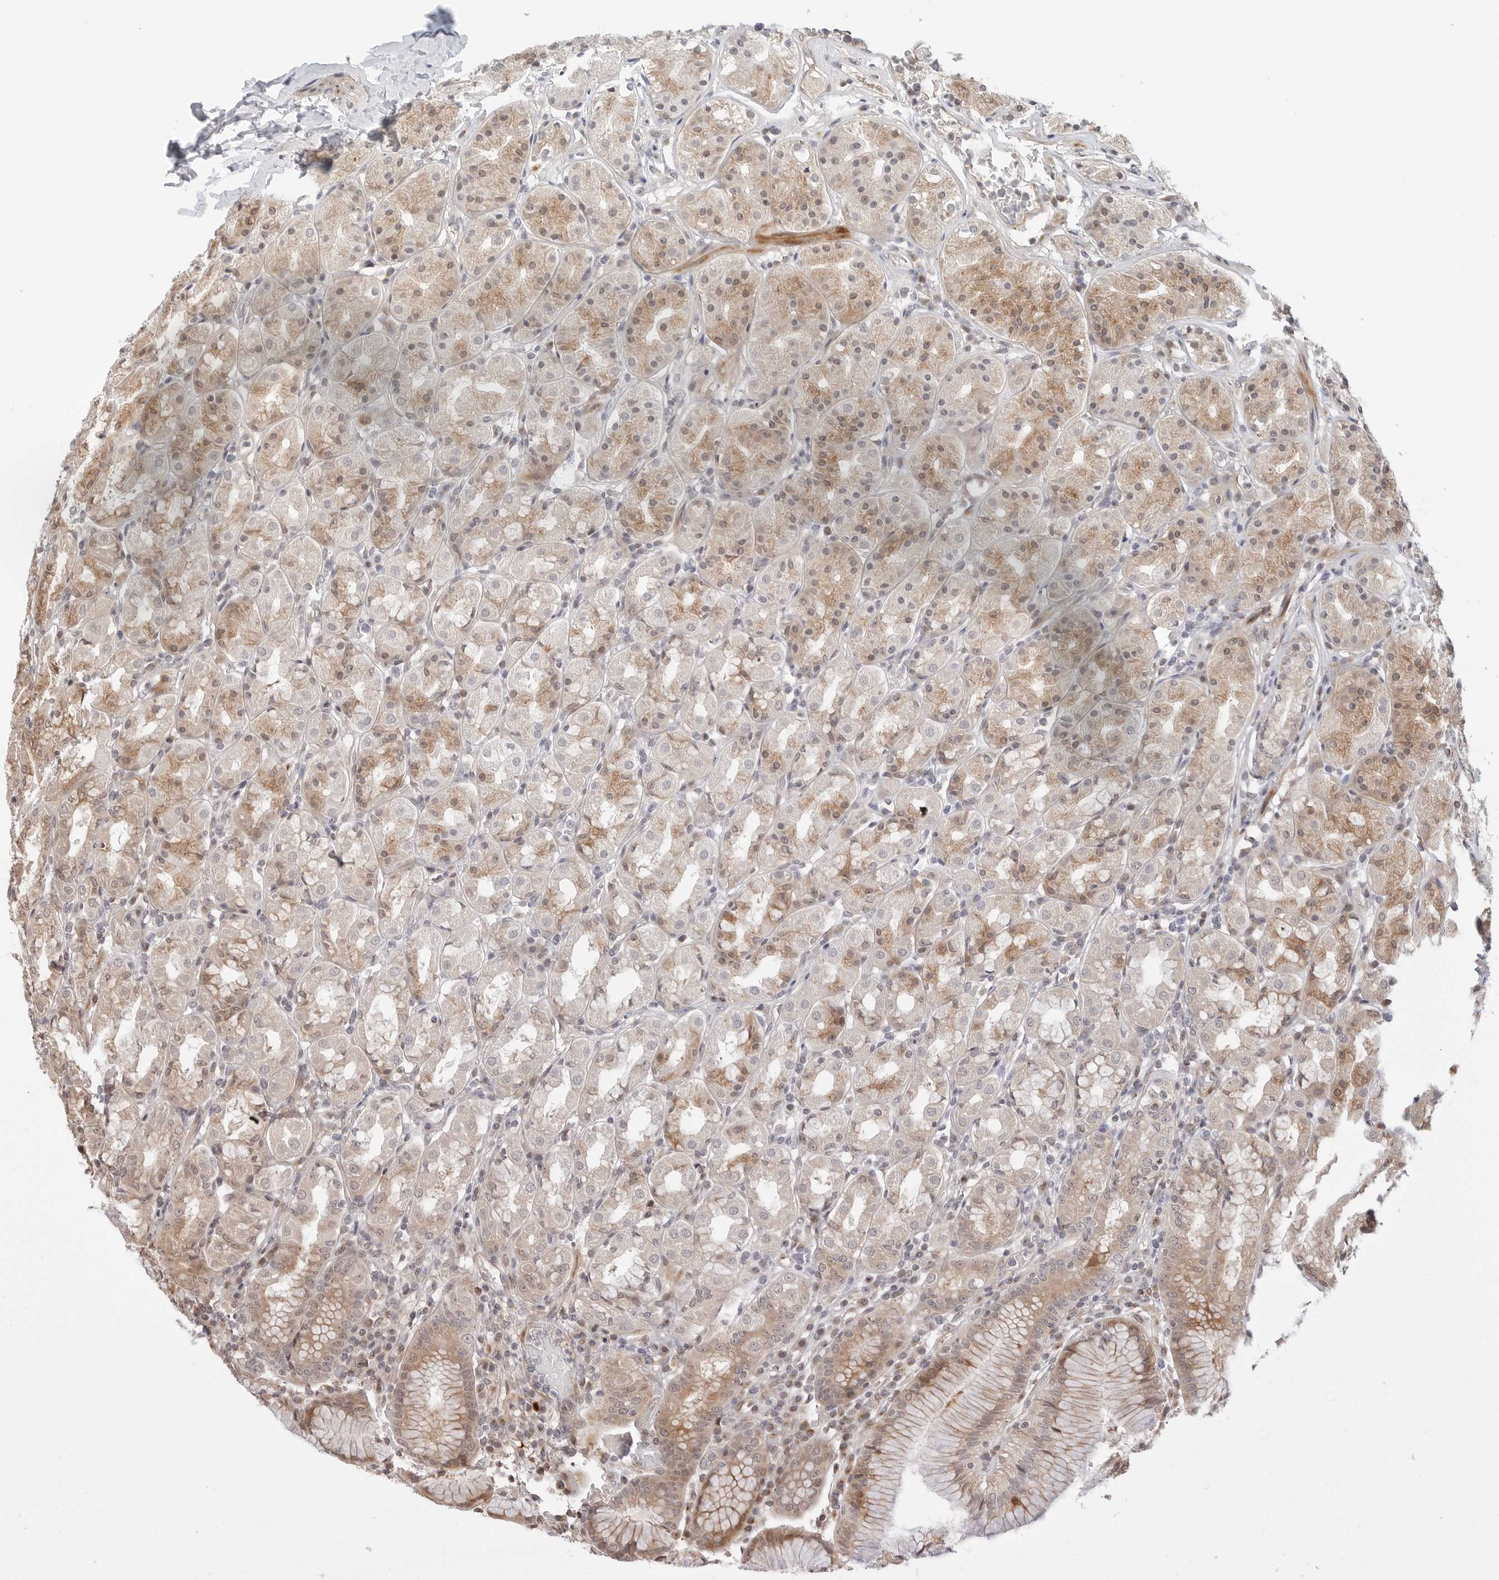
{"staining": {"intensity": "moderate", "quantity": "<25%", "location": "cytoplasmic/membranous,nuclear"}, "tissue": "stomach", "cell_type": "Glandular cells", "image_type": "normal", "snomed": [{"axis": "morphology", "description": "Normal tissue, NOS"}, {"axis": "topography", "description": "Stomach, lower"}], "caption": "This image exhibits benign stomach stained with immunohistochemistry (IHC) to label a protein in brown. The cytoplasmic/membranous,nuclear of glandular cells show moderate positivity for the protein. Nuclei are counter-stained blue.", "gene": "GEM", "patient": {"sex": "female", "age": 56}}